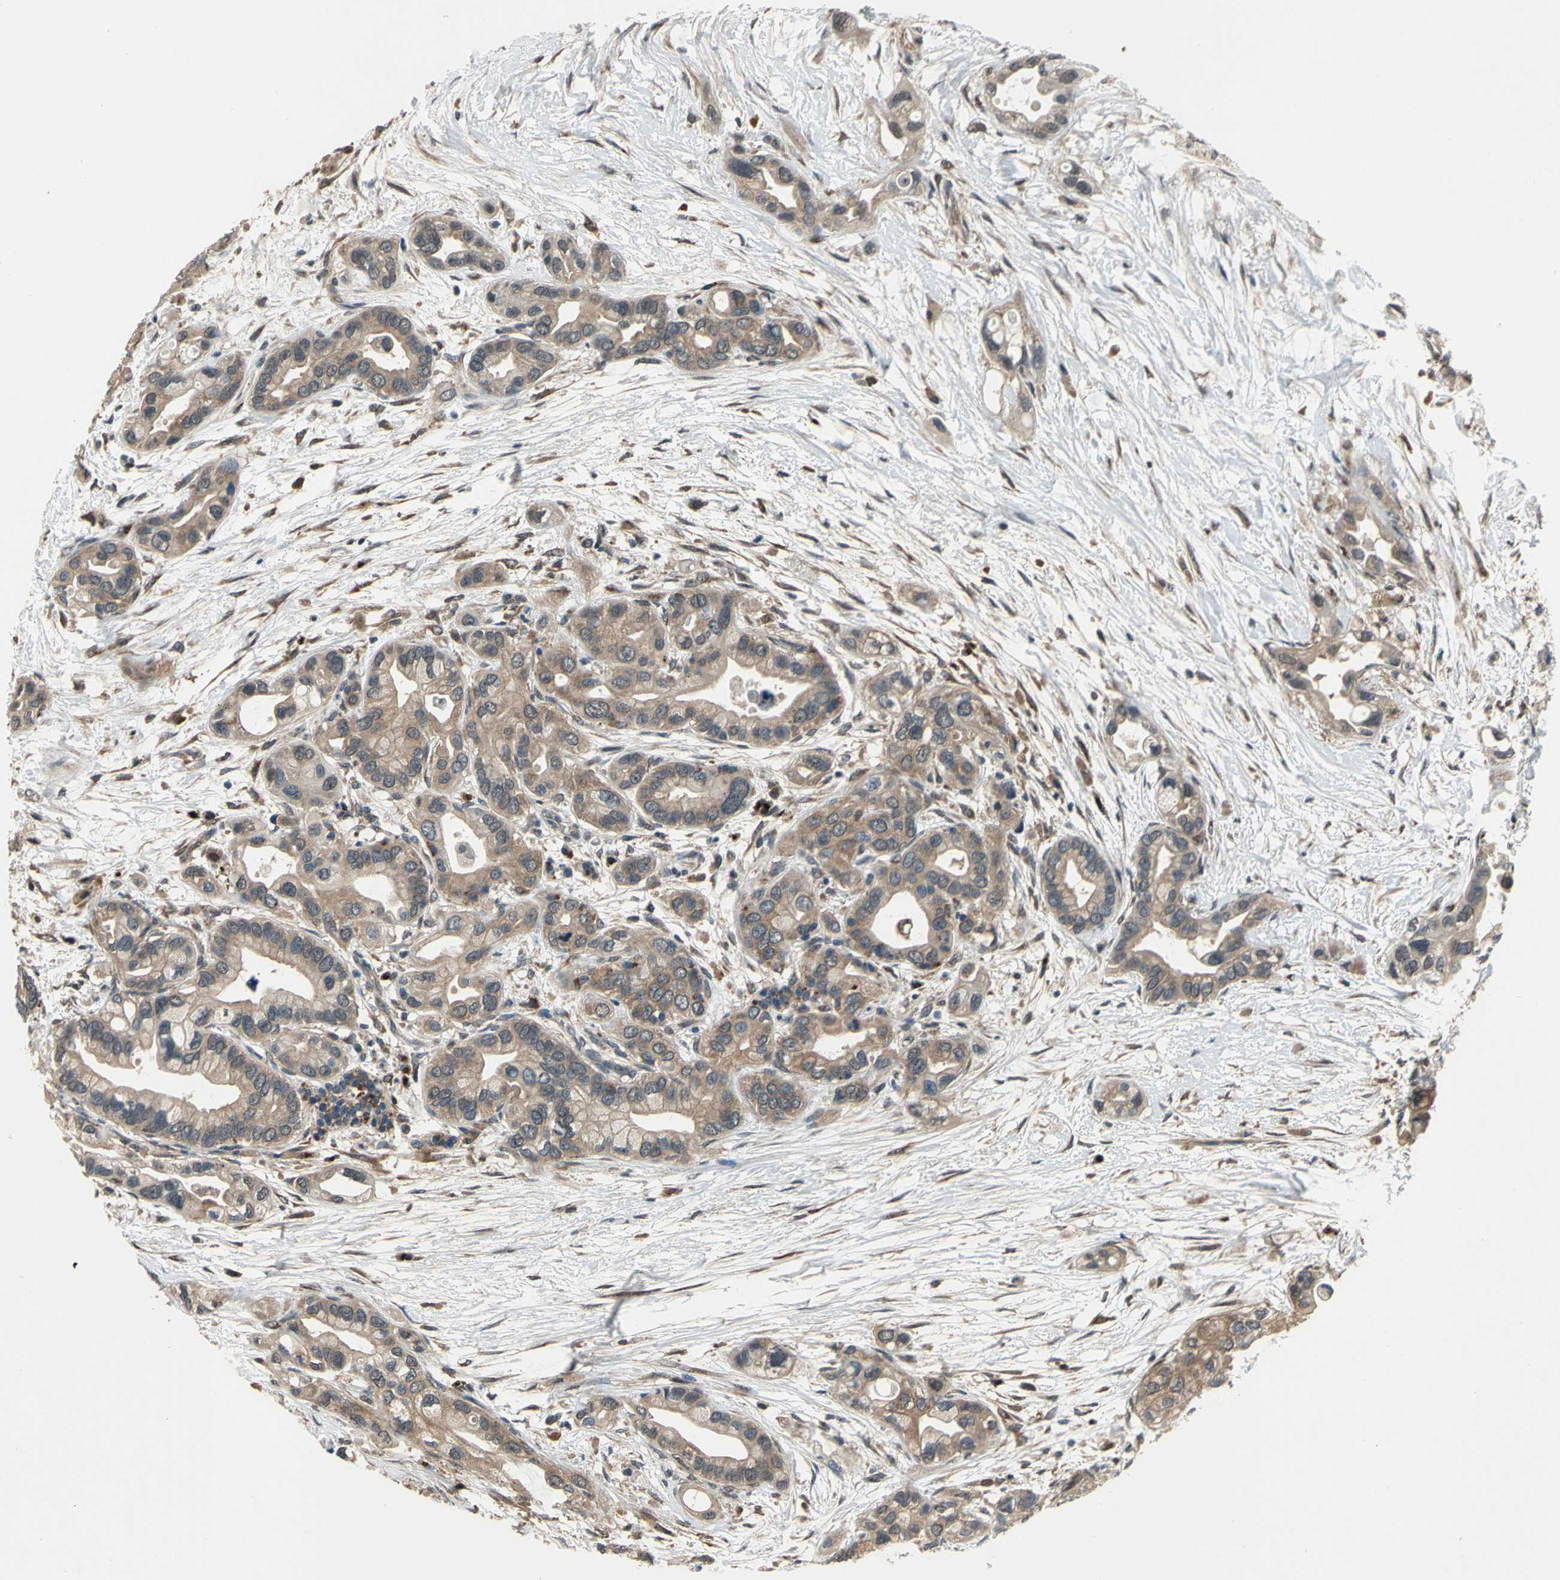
{"staining": {"intensity": "moderate", "quantity": ">75%", "location": "cytoplasmic/membranous"}, "tissue": "pancreatic cancer", "cell_type": "Tumor cells", "image_type": "cancer", "snomed": [{"axis": "morphology", "description": "Adenocarcinoma, NOS"}, {"axis": "topography", "description": "Pancreas"}], "caption": "An image of pancreatic cancer (adenocarcinoma) stained for a protein demonstrates moderate cytoplasmic/membranous brown staining in tumor cells. (Stains: DAB (3,3'-diaminobenzidine) in brown, nuclei in blue, Microscopy: brightfield microscopy at high magnification).", "gene": "NFKBIE", "patient": {"sex": "female", "age": 77}}